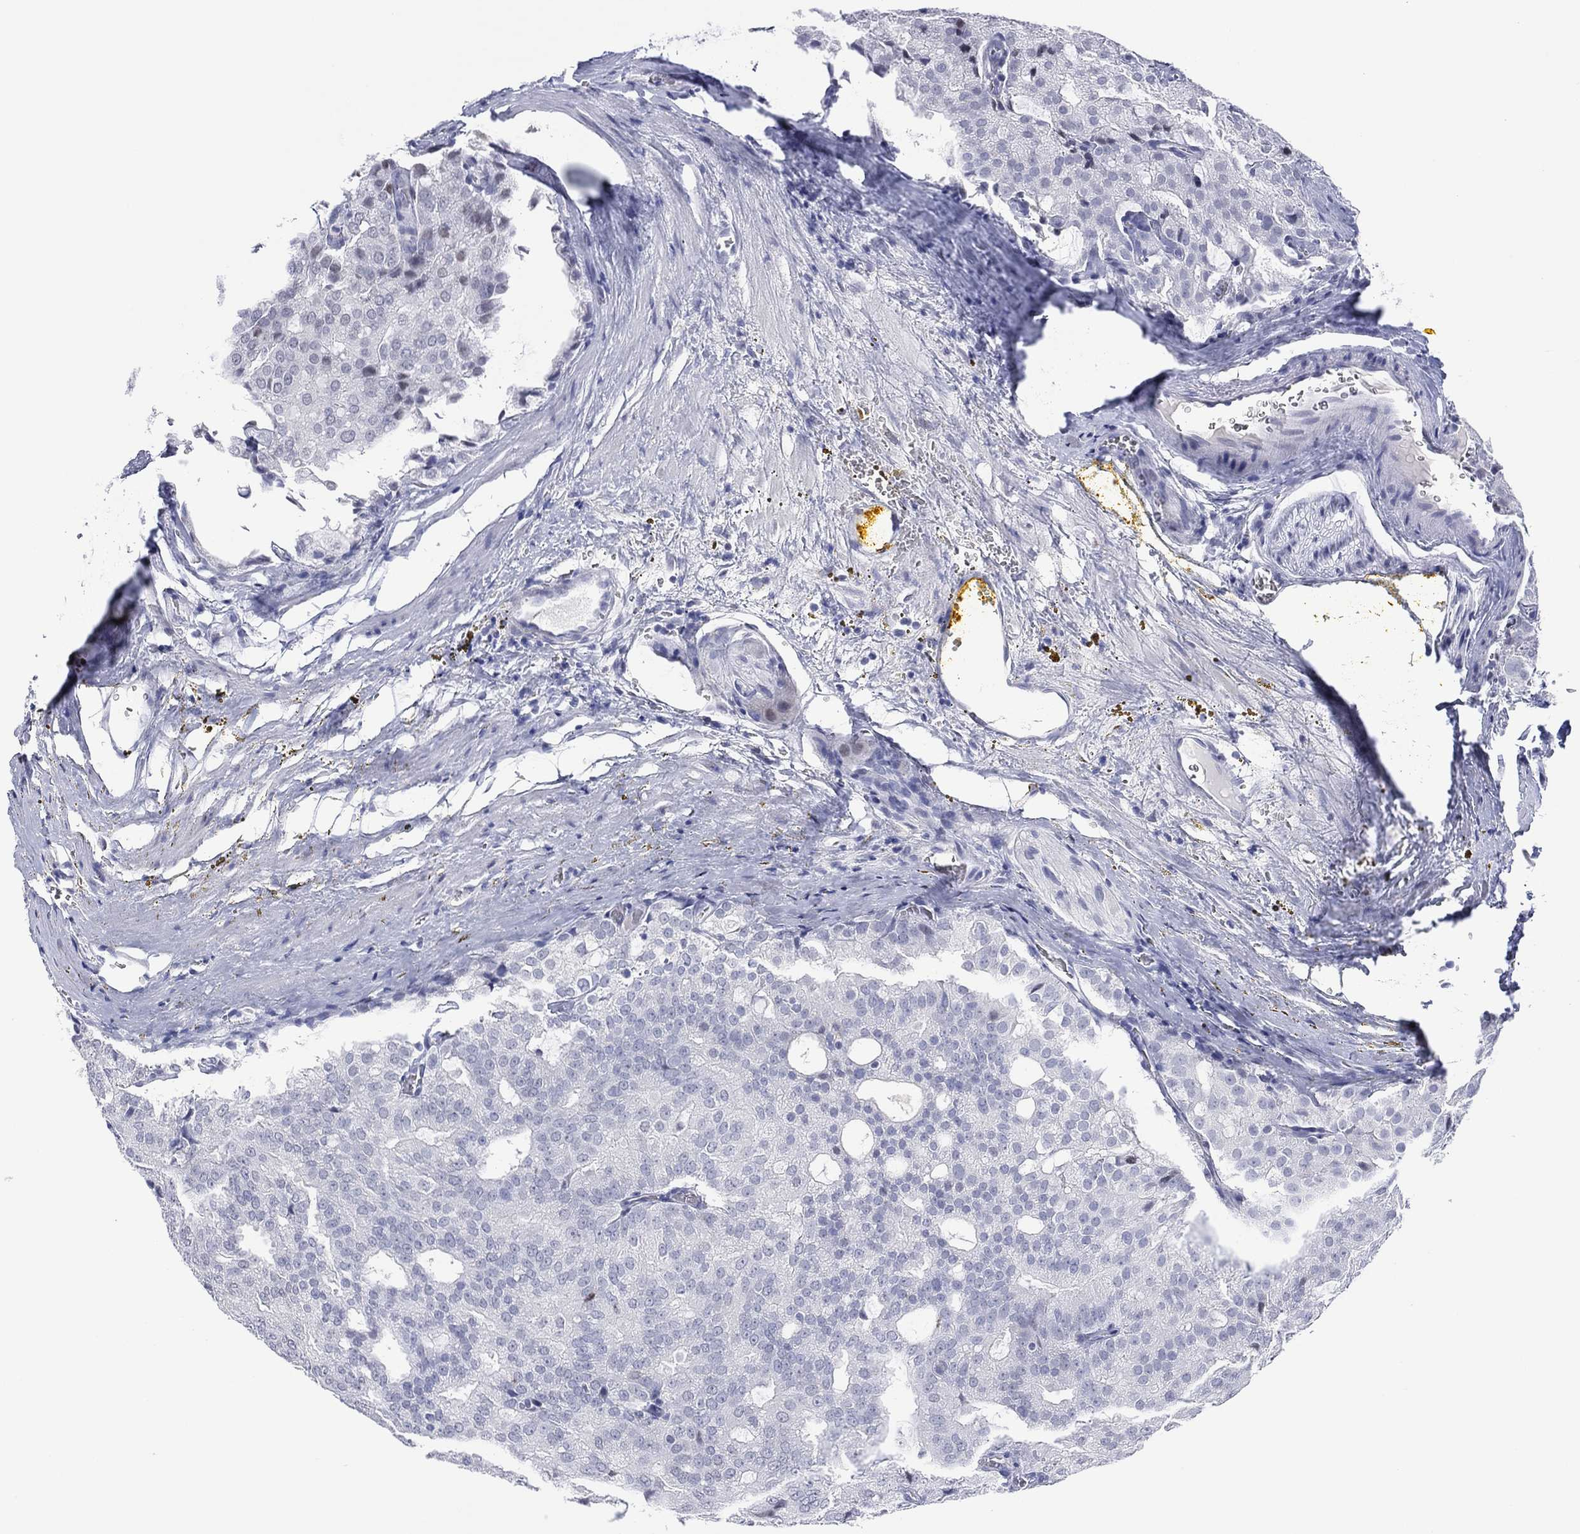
{"staining": {"intensity": "negative", "quantity": "none", "location": "none"}, "tissue": "prostate cancer", "cell_type": "Tumor cells", "image_type": "cancer", "snomed": [{"axis": "morphology", "description": "Adenocarcinoma, NOS"}, {"axis": "topography", "description": "Prostate and seminal vesicle, NOS"}, {"axis": "topography", "description": "Prostate"}], "caption": "Immunohistochemical staining of human prostate cancer (adenocarcinoma) demonstrates no significant expression in tumor cells. (Stains: DAB (3,3'-diaminobenzidine) immunohistochemistry (IHC) with hematoxylin counter stain, Microscopy: brightfield microscopy at high magnification).", "gene": "UTF1", "patient": {"sex": "male", "age": 67}}